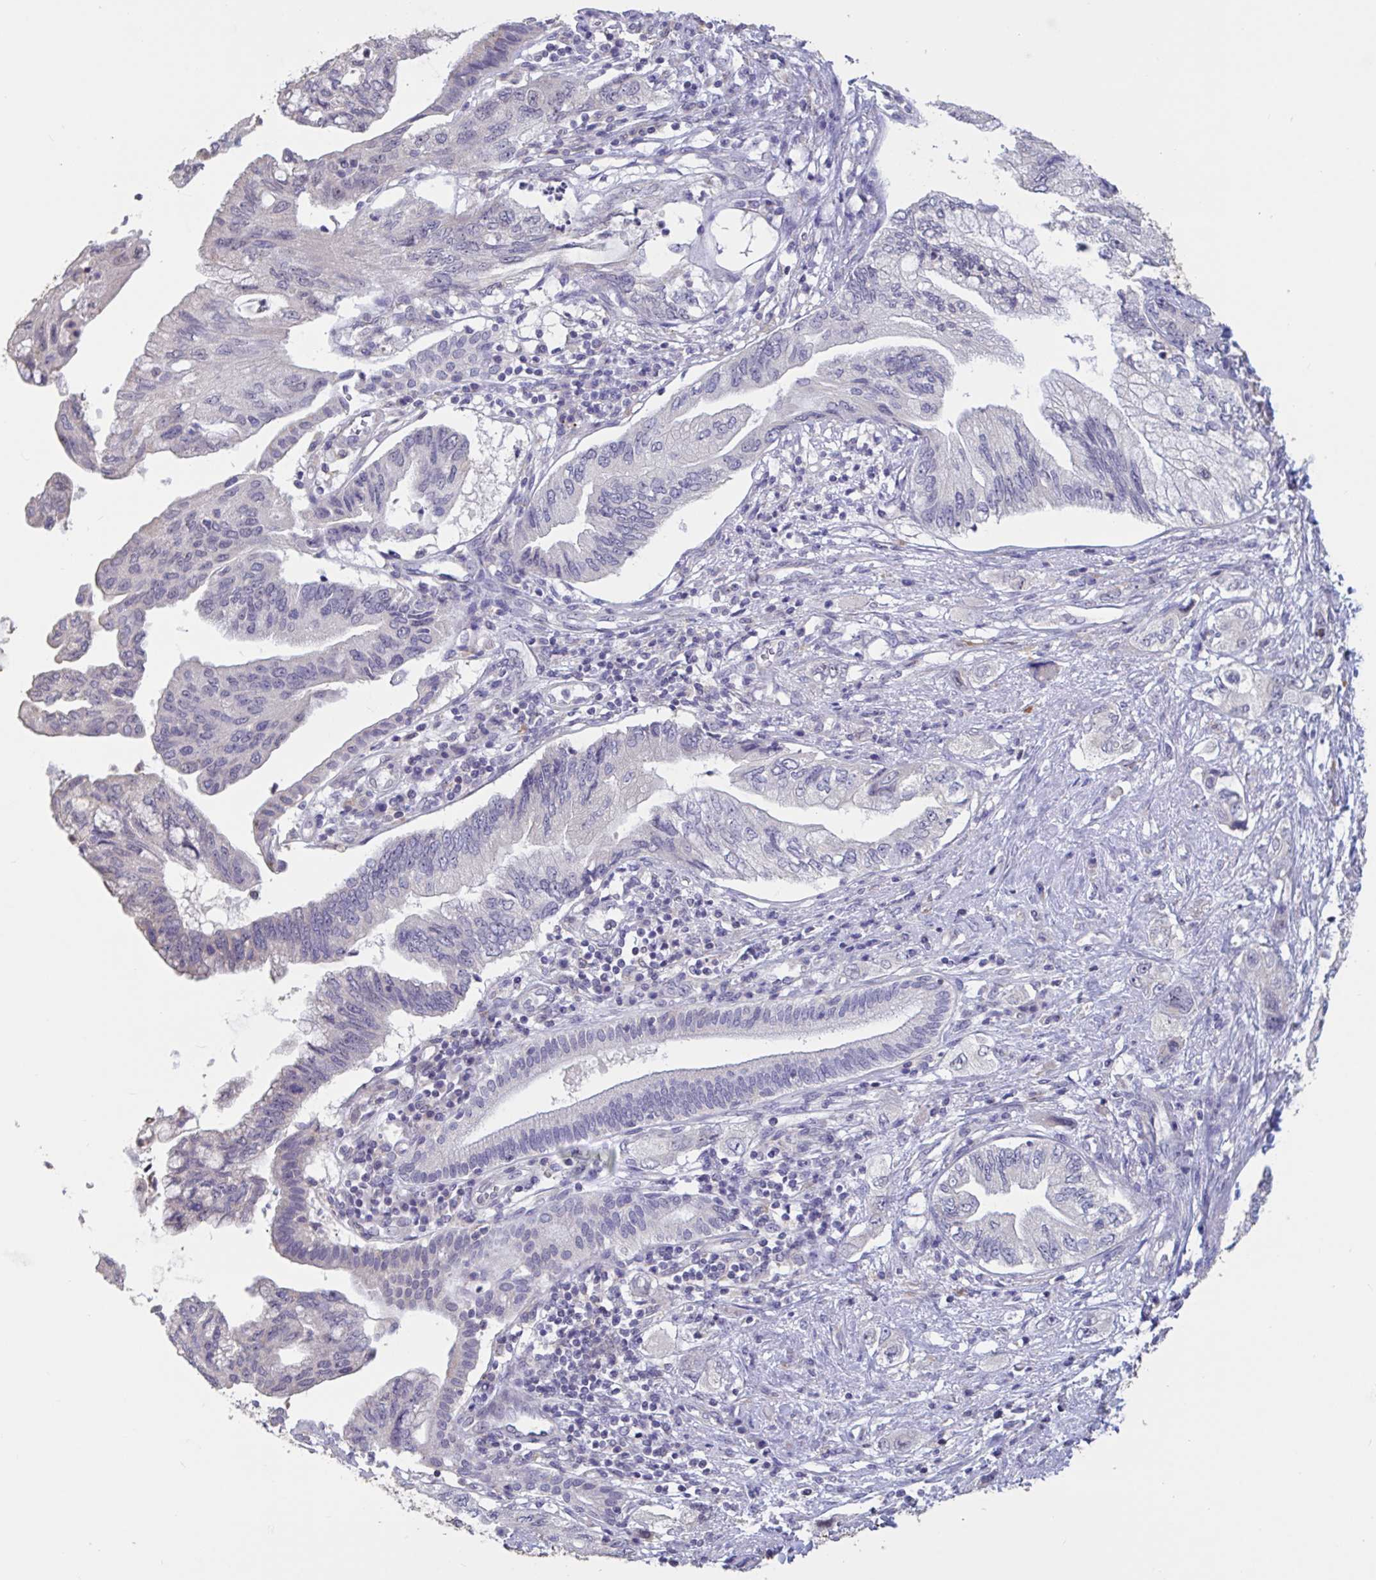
{"staining": {"intensity": "negative", "quantity": "none", "location": "none"}, "tissue": "pancreatic cancer", "cell_type": "Tumor cells", "image_type": "cancer", "snomed": [{"axis": "morphology", "description": "Adenocarcinoma, NOS"}, {"axis": "topography", "description": "Pancreas"}], "caption": "High magnification brightfield microscopy of adenocarcinoma (pancreatic) stained with DAB (brown) and counterstained with hematoxylin (blue): tumor cells show no significant expression.", "gene": "DDX39A", "patient": {"sex": "female", "age": 73}}